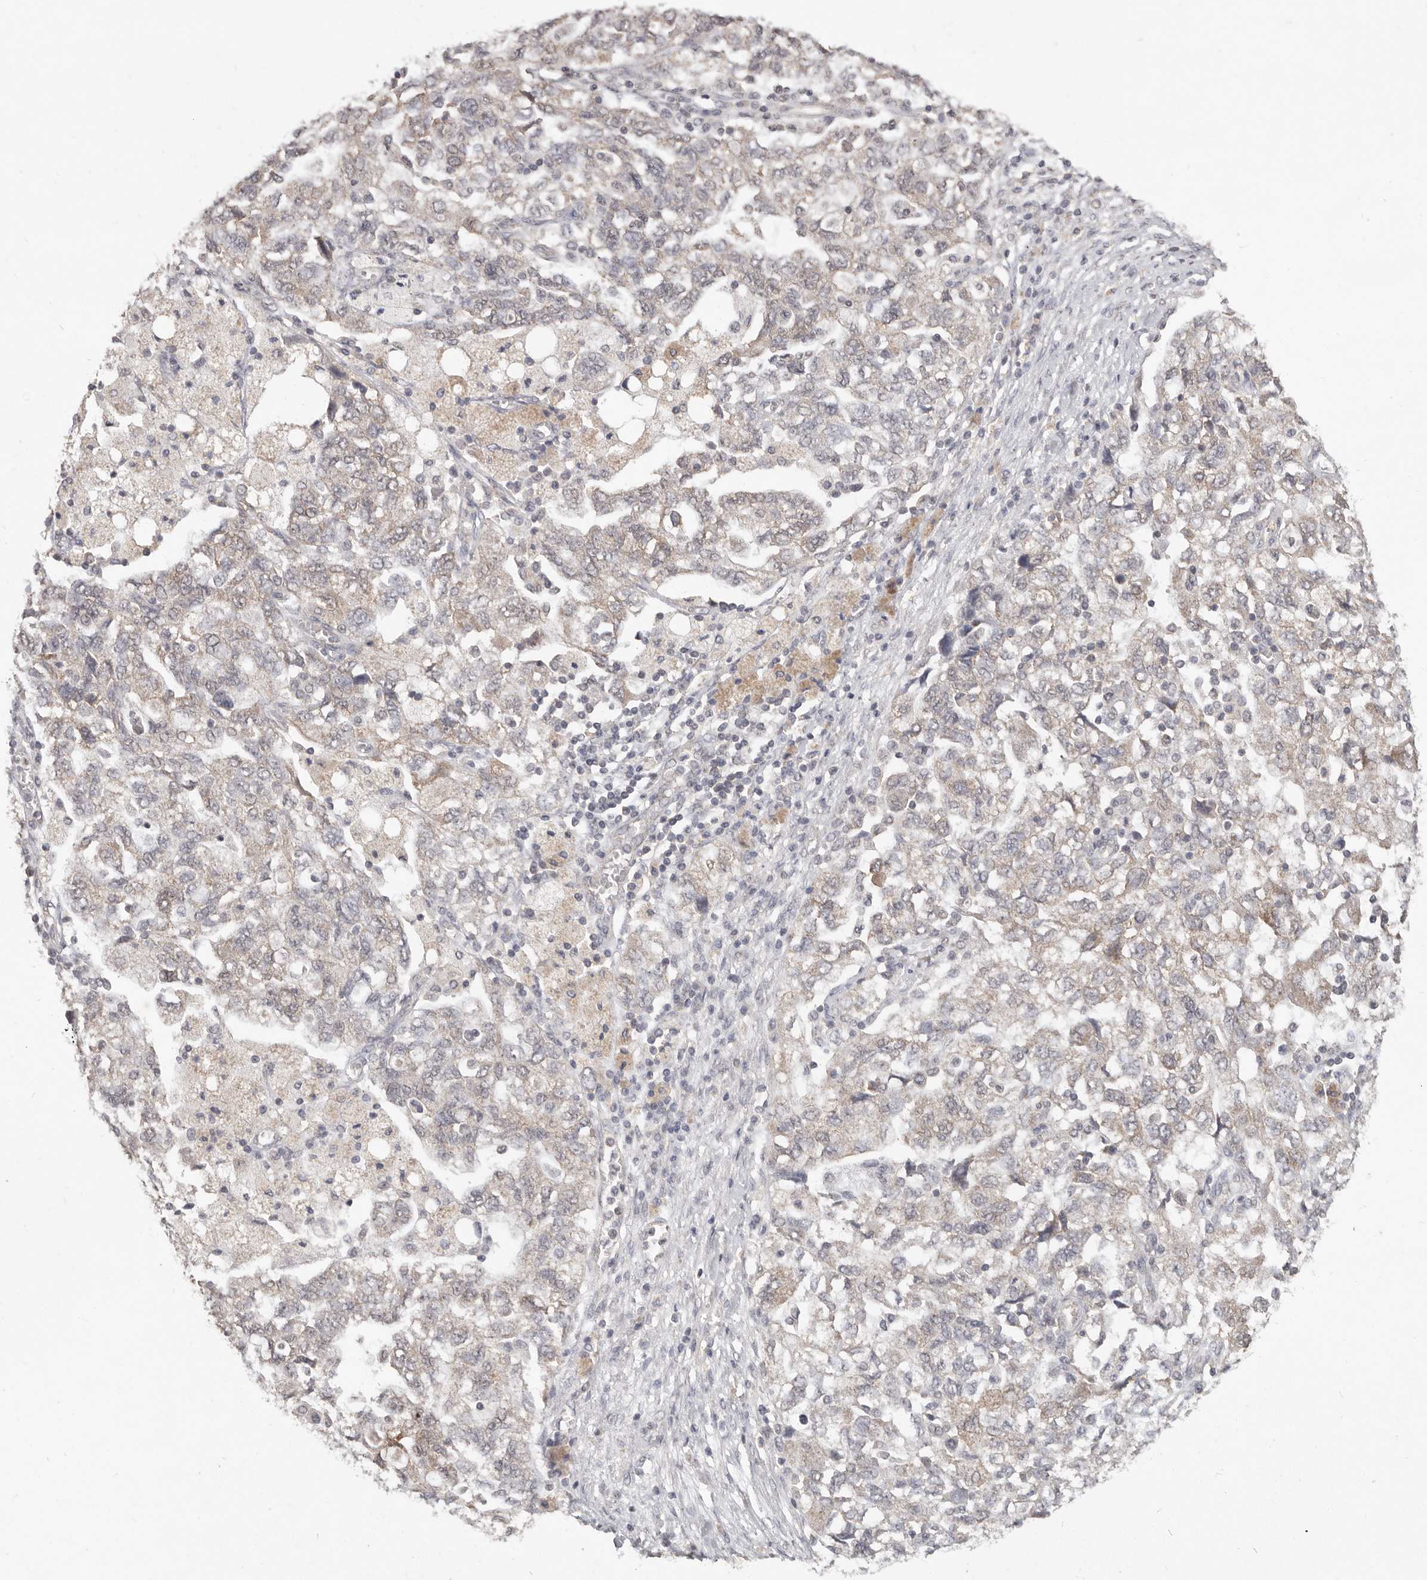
{"staining": {"intensity": "weak", "quantity": ">75%", "location": "cytoplasmic/membranous"}, "tissue": "ovarian cancer", "cell_type": "Tumor cells", "image_type": "cancer", "snomed": [{"axis": "morphology", "description": "Carcinoma, NOS"}, {"axis": "morphology", "description": "Cystadenocarcinoma, serous, NOS"}, {"axis": "topography", "description": "Ovary"}], "caption": "Carcinoma (ovarian) tissue reveals weak cytoplasmic/membranous positivity in approximately >75% of tumor cells", "gene": "LINGO2", "patient": {"sex": "female", "age": 69}}